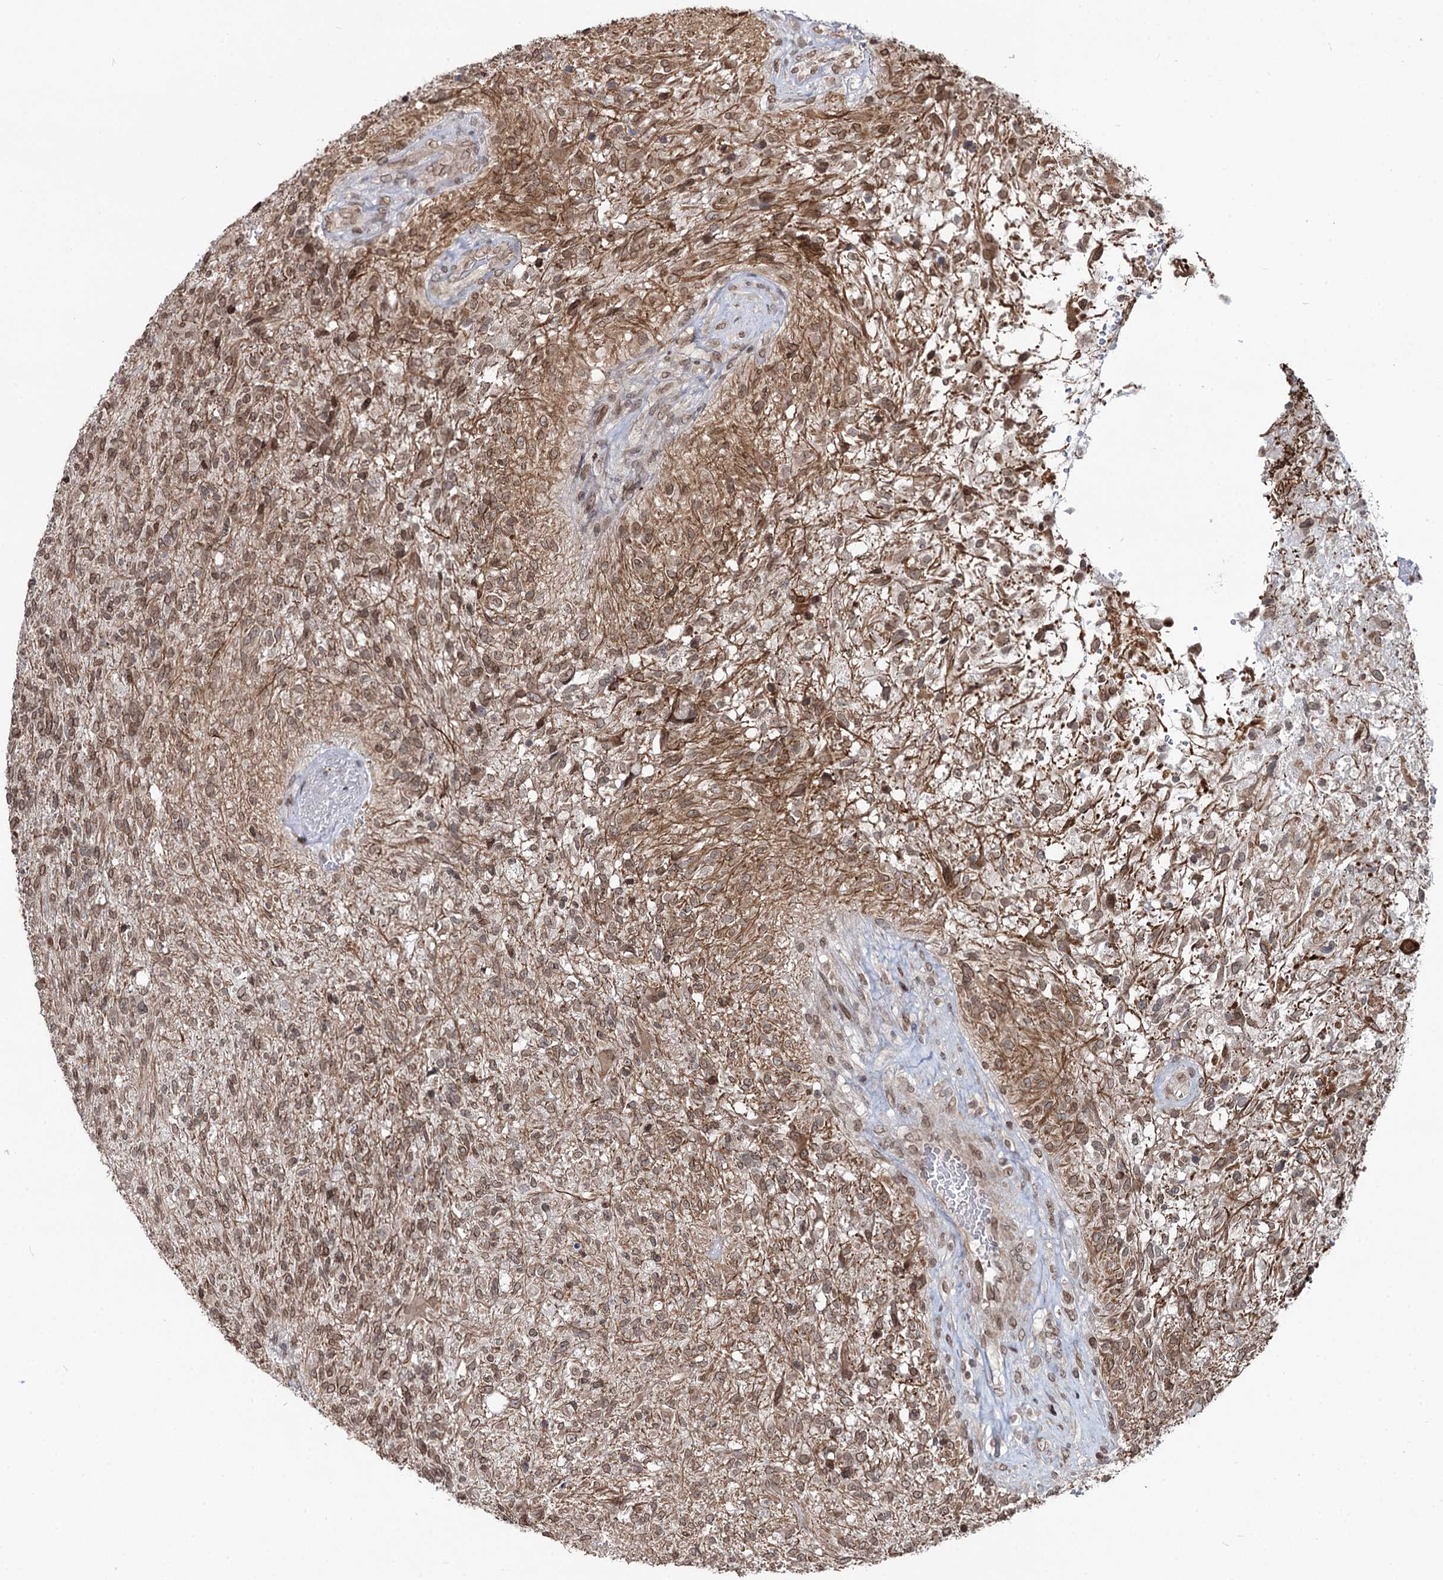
{"staining": {"intensity": "moderate", "quantity": ">75%", "location": "cytoplasmic/membranous,nuclear"}, "tissue": "glioma", "cell_type": "Tumor cells", "image_type": "cancer", "snomed": [{"axis": "morphology", "description": "Glioma, malignant, High grade"}, {"axis": "topography", "description": "Brain"}], "caption": "Malignant high-grade glioma stained with a protein marker shows moderate staining in tumor cells.", "gene": "RNF6", "patient": {"sex": "male", "age": 56}}